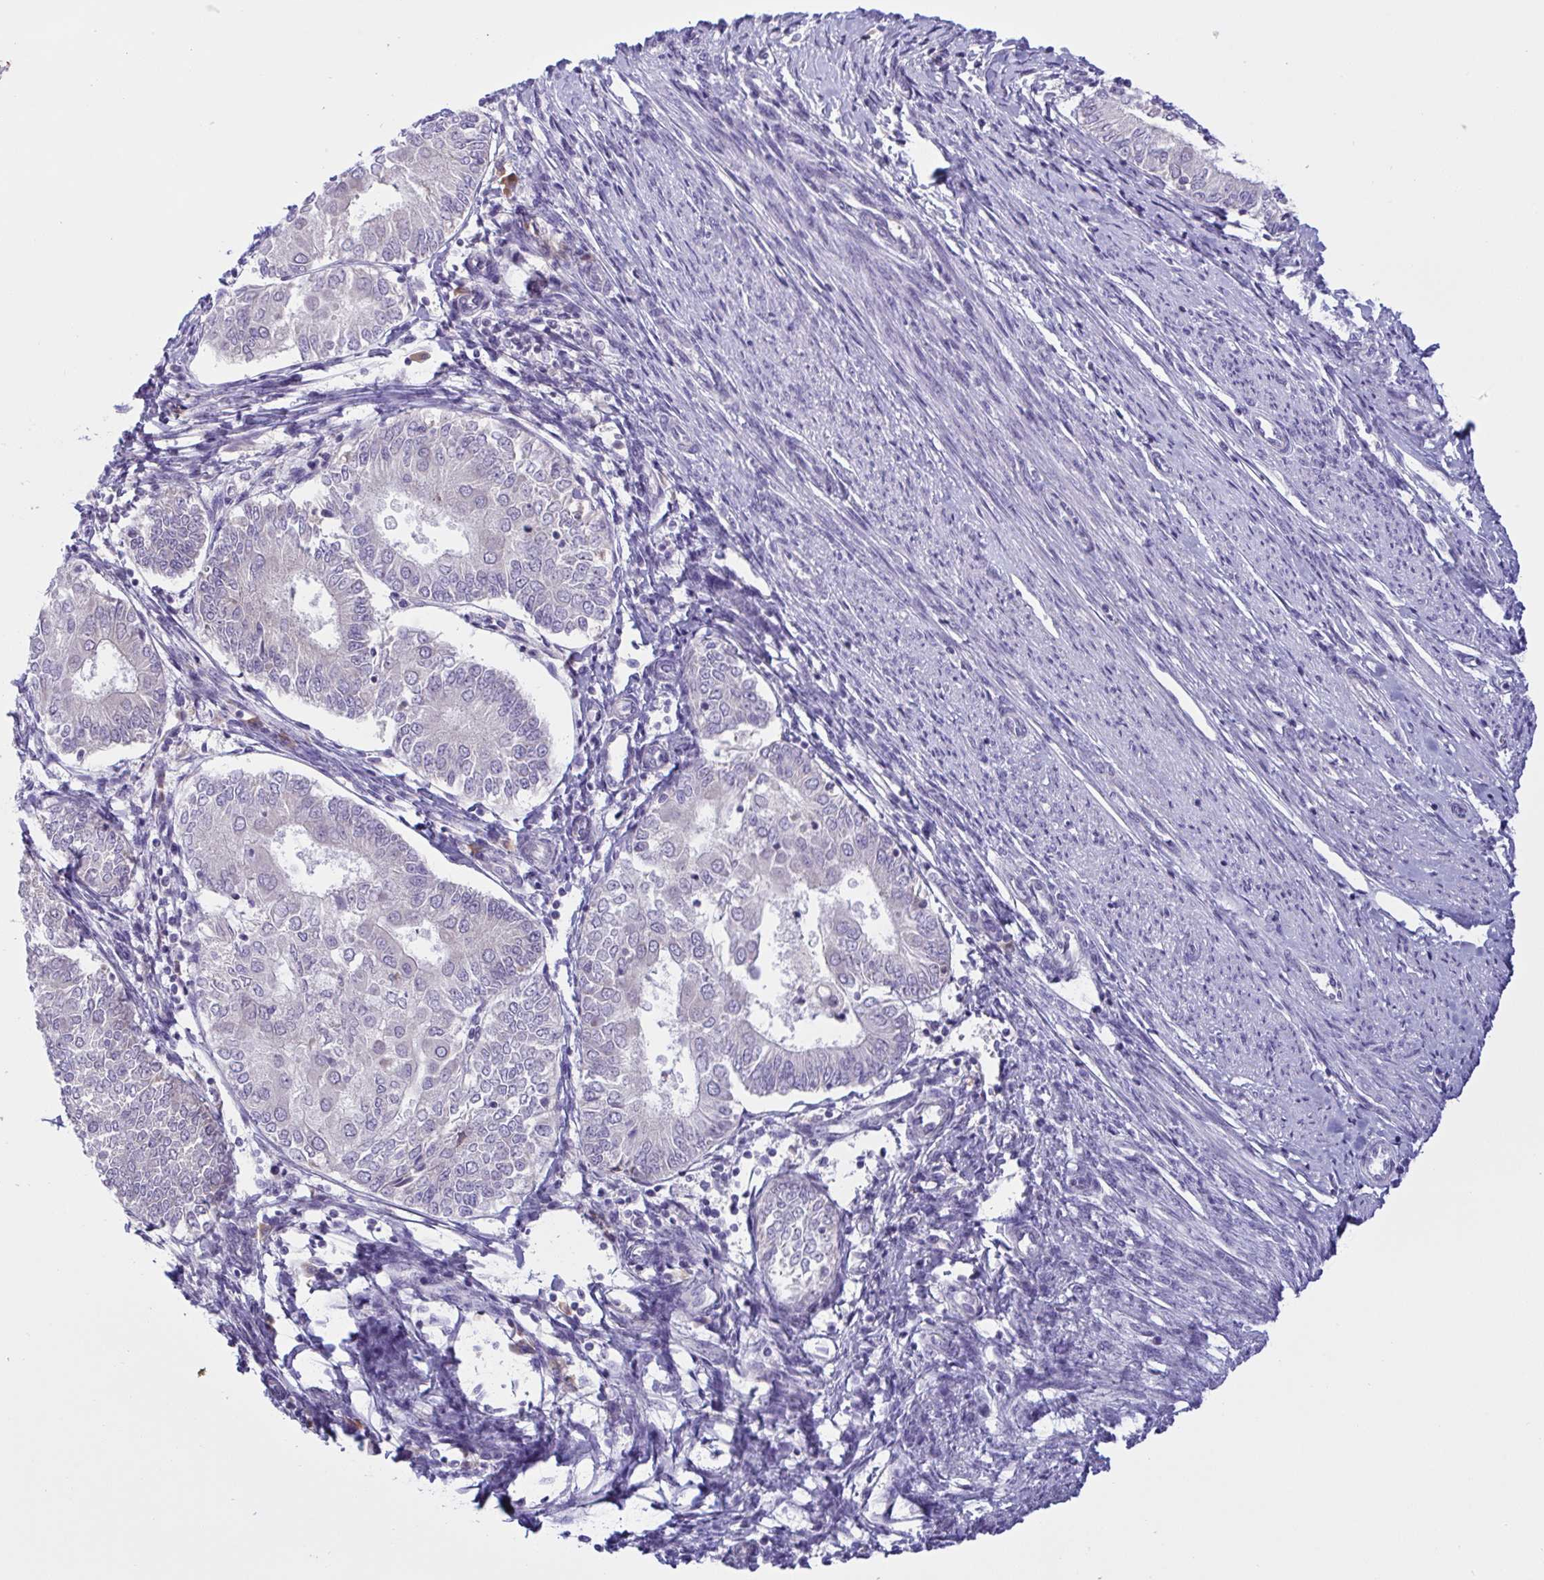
{"staining": {"intensity": "negative", "quantity": "none", "location": "none"}, "tissue": "endometrial cancer", "cell_type": "Tumor cells", "image_type": "cancer", "snomed": [{"axis": "morphology", "description": "Adenocarcinoma, NOS"}, {"axis": "topography", "description": "Endometrium"}], "caption": "The micrograph displays no significant expression in tumor cells of endometrial adenocarcinoma. Brightfield microscopy of immunohistochemistry stained with DAB (brown) and hematoxylin (blue), captured at high magnification.", "gene": "TMEM41A", "patient": {"sex": "female", "age": 68}}